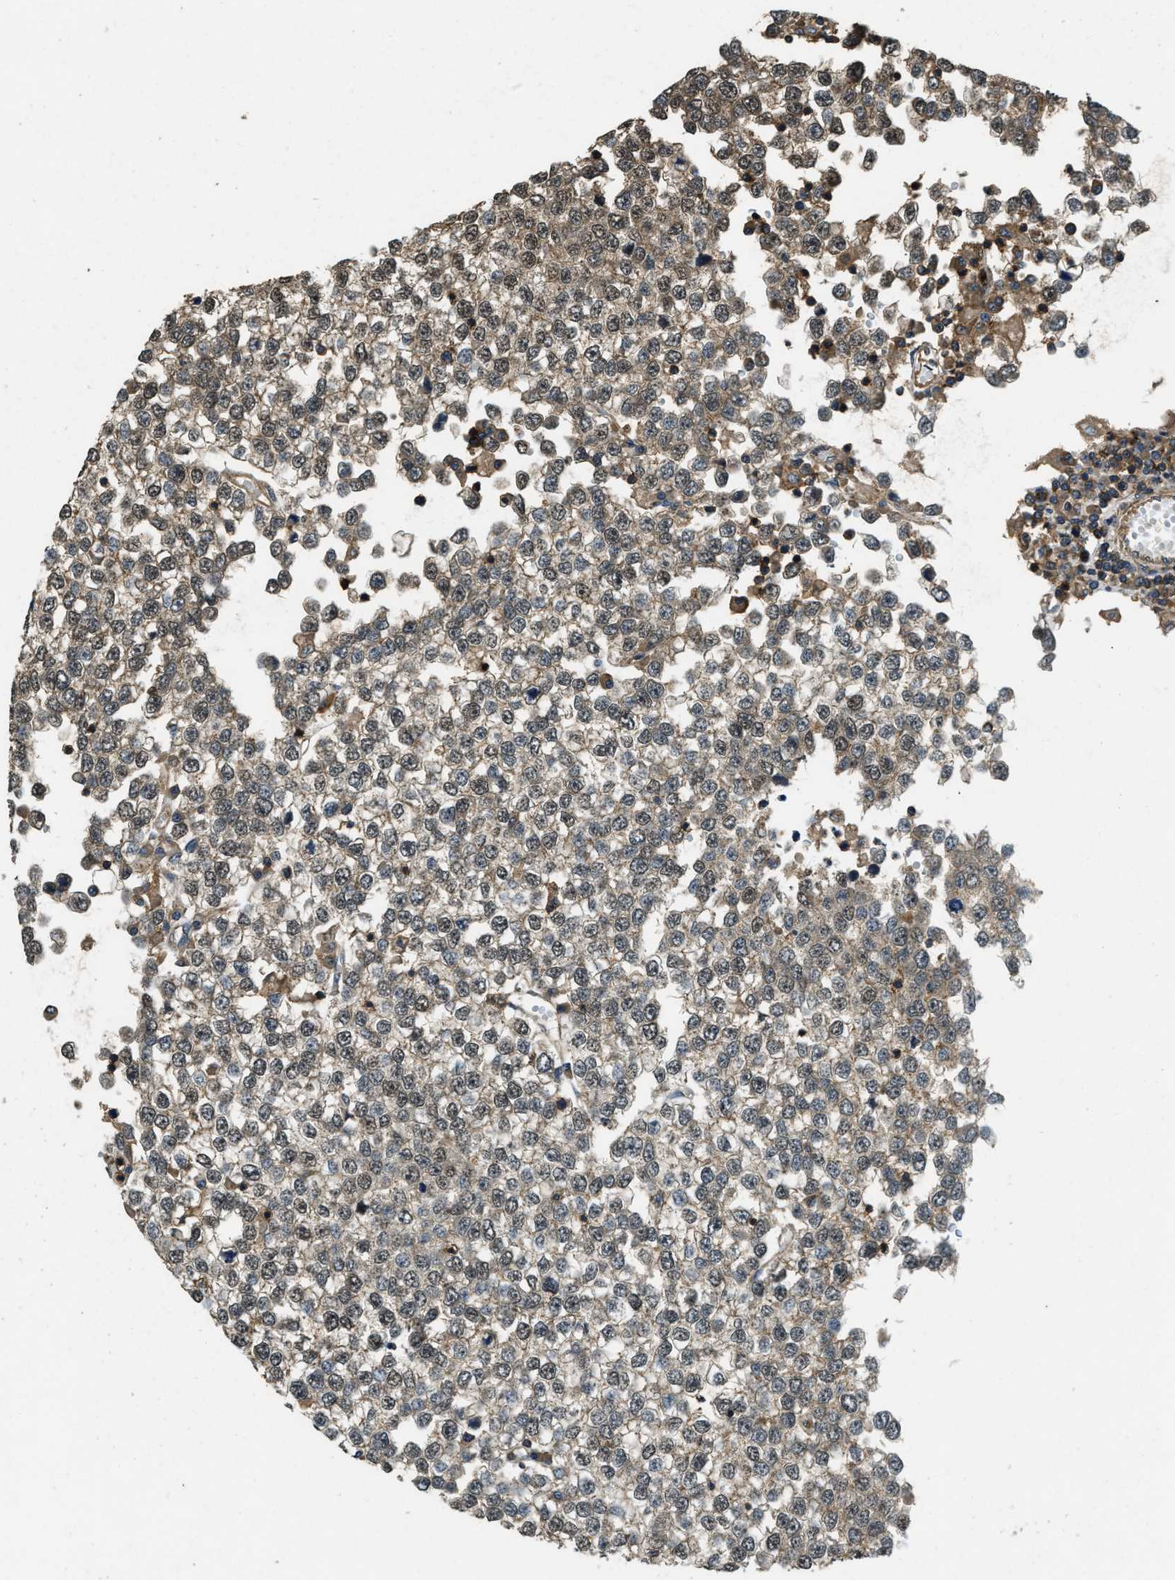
{"staining": {"intensity": "weak", "quantity": ">75%", "location": "cytoplasmic/membranous,nuclear"}, "tissue": "testis cancer", "cell_type": "Tumor cells", "image_type": "cancer", "snomed": [{"axis": "morphology", "description": "Seminoma, NOS"}, {"axis": "topography", "description": "Testis"}], "caption": "This is an image of IHC staining of seminoma (testis), which shows weak positivity in the cytoplasmic/membranous and nuclear of tumor cells.", "gene": "ATP8B1", "patient": {"sex": "male", "age": 65}}